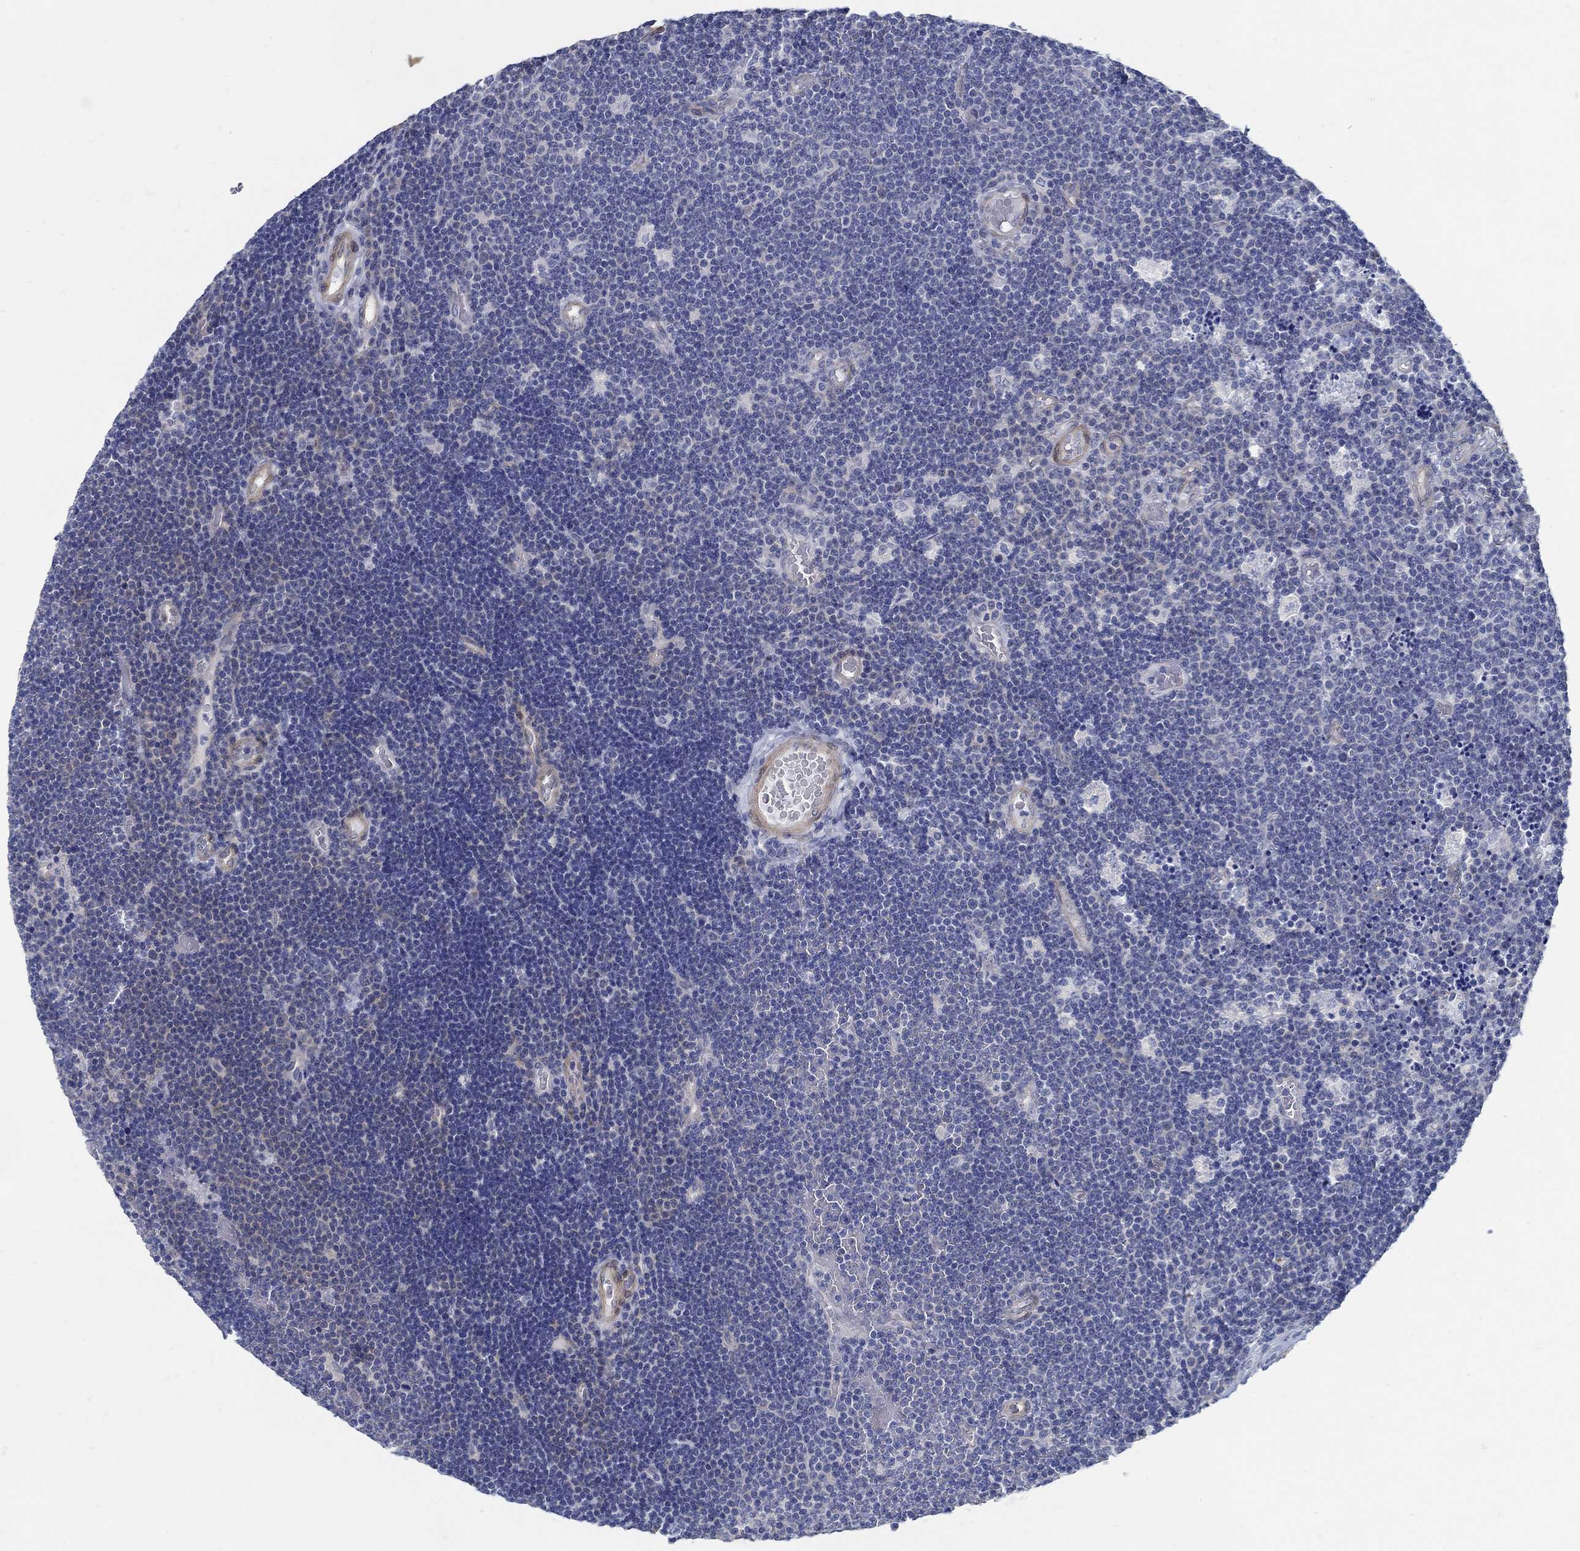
{"staining": {"intensity": "negative", "quantity": "none", "location": "none"}, "tissue": "lymphoma", "cell_type": "Tumor cells", "image_type": "cancer", "snomed": [{"axis": "morphology", "description": "Malignant lymphoma, non-Hodgkin's type, Low grade"}, {"axis": "topography", "description": "Brain"}], "caption": "Micrograph shows no protein staining in tumor cells of lymphoma tissue. The staining is performed using DAB (3,3'-diaminobenzidine) brown chromogen with nuclei counter-stained in using hematoxylin.", "gene": "C15orf39", "patient": {"sex": "female", "age": 66}}